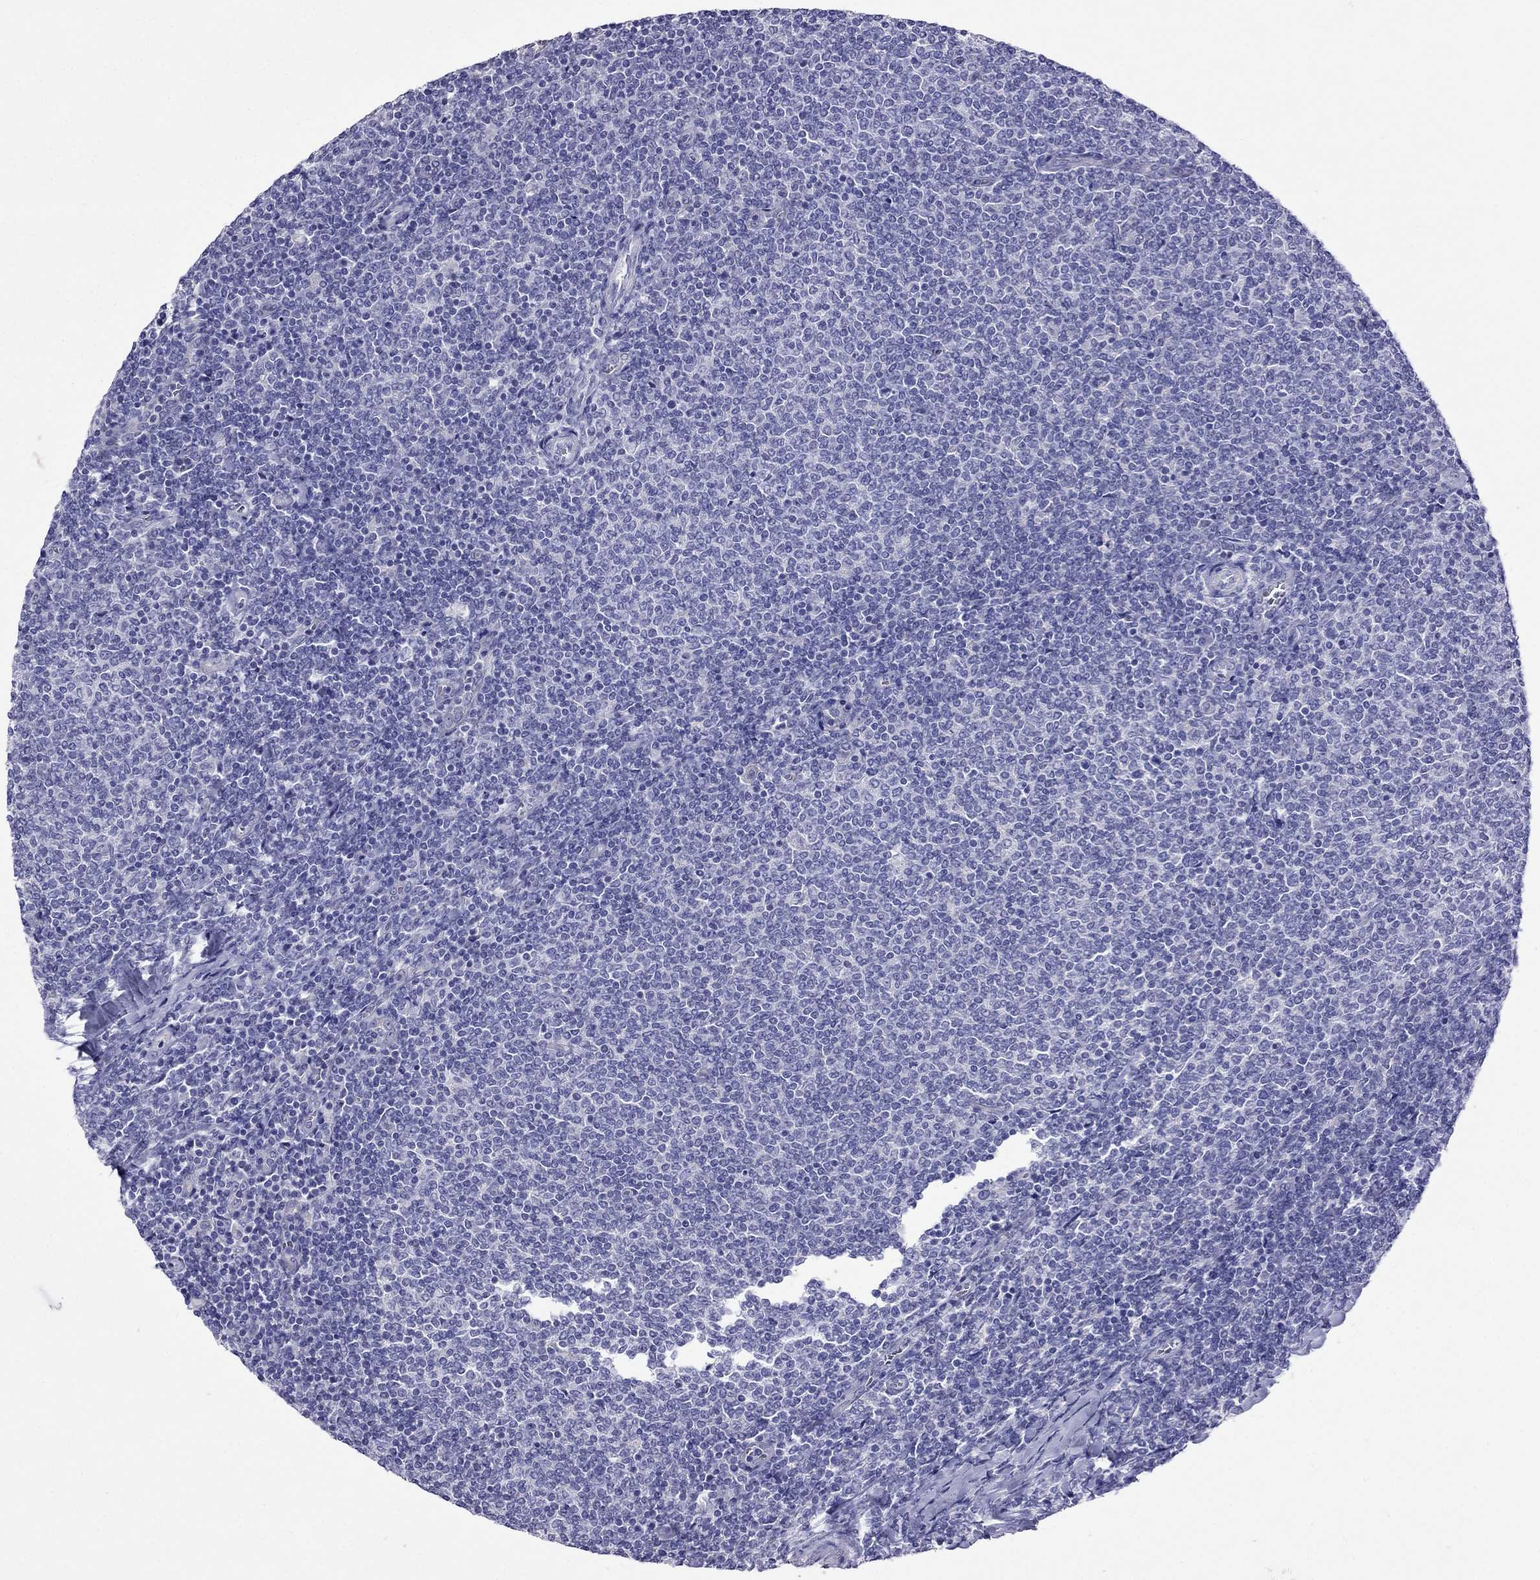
{"staining": {"intensity": "negative", "quantity": "none", "location": "none"}, "tissue": "lymphoma", "cell_type": "Tumor cells", "image_type": "cancer", "snomed": [{"axis": "morphology", "description": "Malignant lymphoma, non-Hodgkin's type, Low grade"}, {"axis": "topography", "description": "Lymph node"}], "caption": "A high-resolution image shows immunohistochemistry (IHC) staining of low-grade malignant lymphoma, non-Hodgkin's type, which displays no significant positivity in tumor cells.", "gene": "TDRD1", "patient": {"sex": "male", "age": 52}}